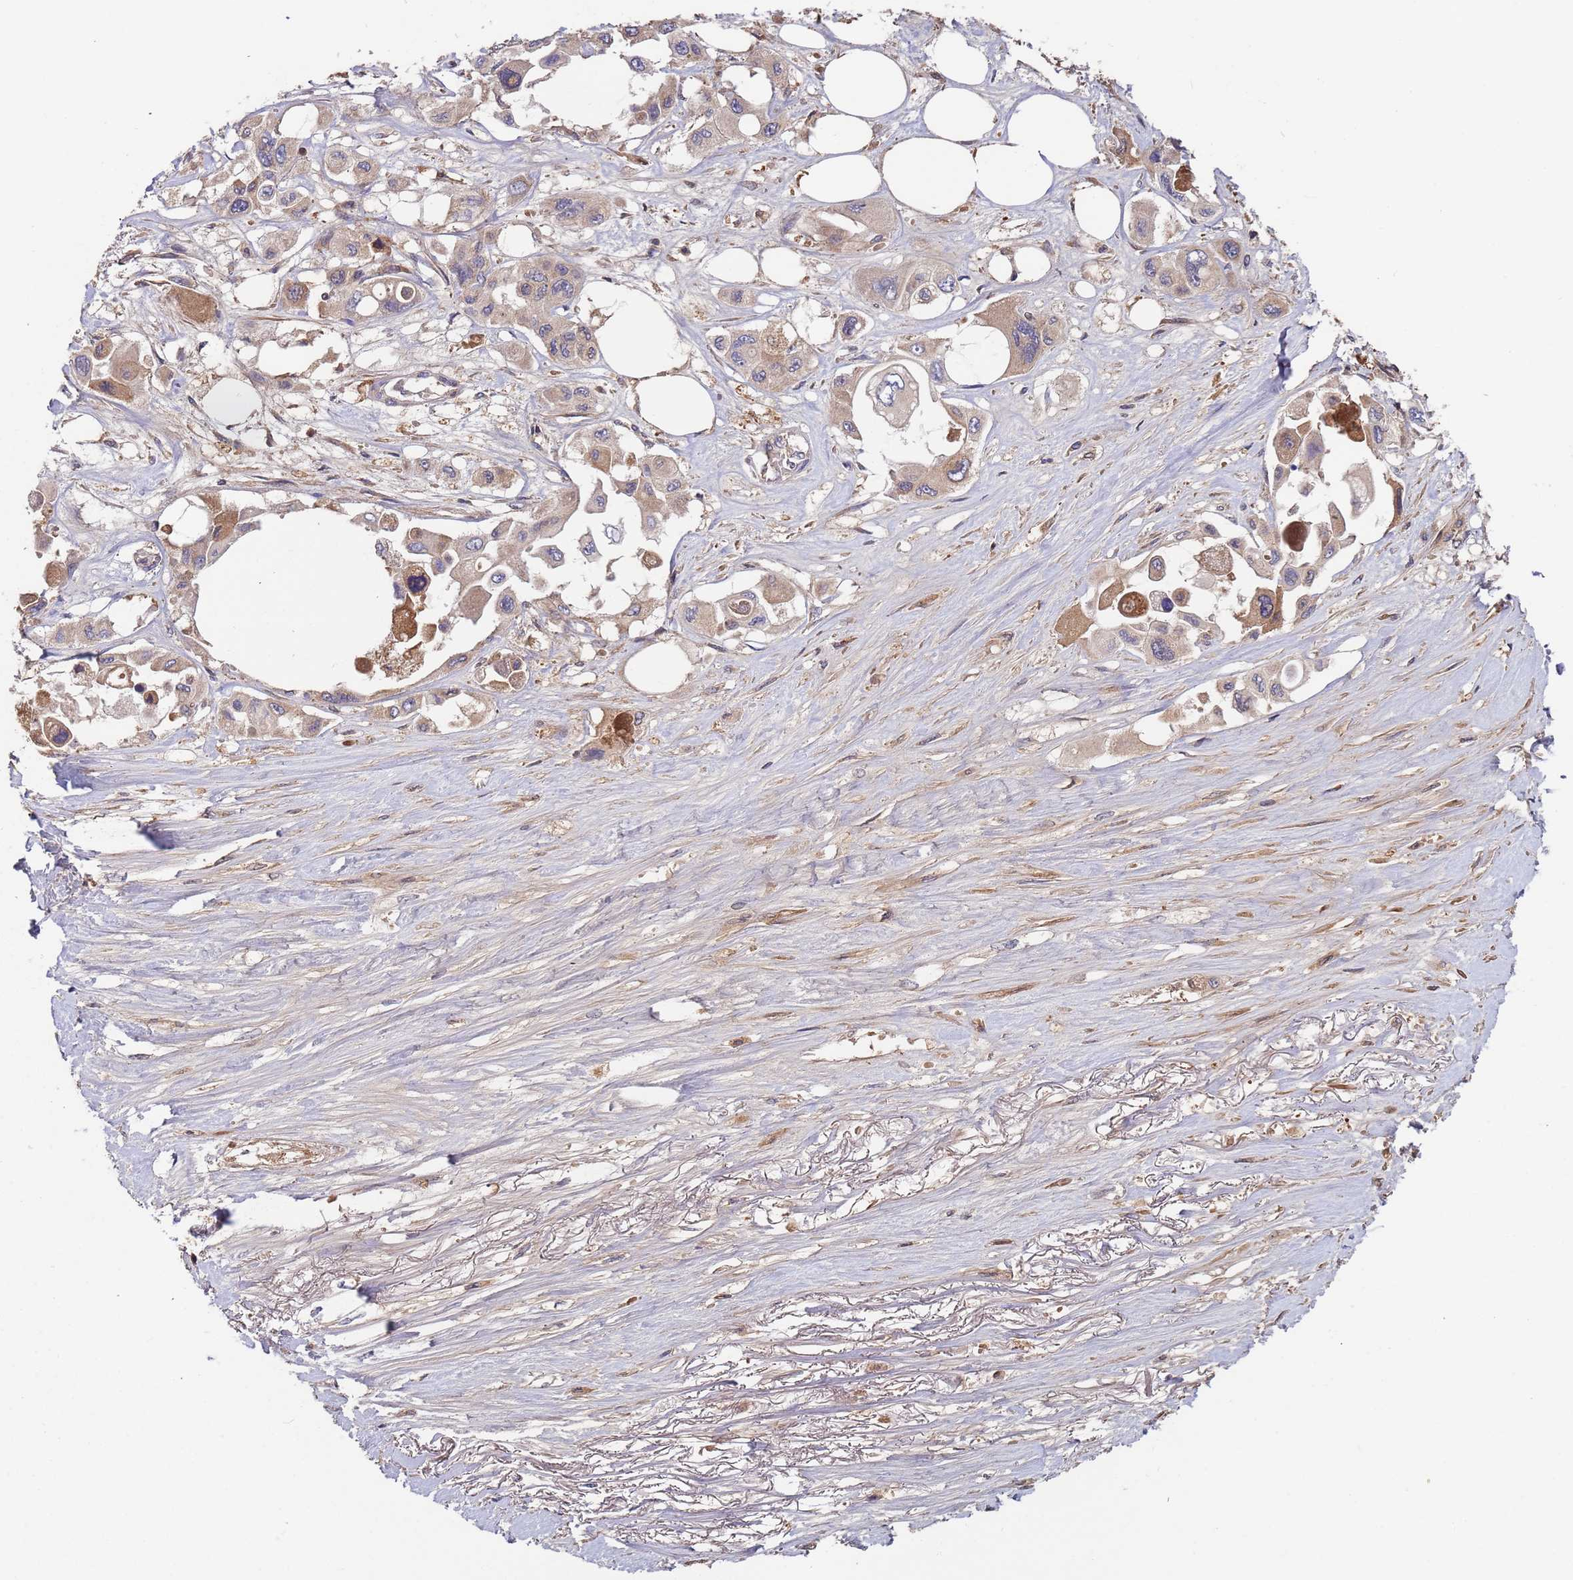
{"staining": {"intensity": "weak", "quantity": "25%-75%", "location": "cytoplasmic/membranous"}, "tissue": "pancreatic cancer", "cell_type": "Tumor cells", "image_type": "cancer", "snomed": [{"axis": "morphology", "description": "Adenocarcinoma, NOS"}, {"axis": "topography", "description": "Pancreas"}], "caption": "This is an image of immunohistochemistry staining of adenocarcinoma (pancreatic), which shows weak expression in the cytoplasmic/membranous of tumor cells.", "gene": "OR5A2", "patient": {"sex": "male", "age": 92}}